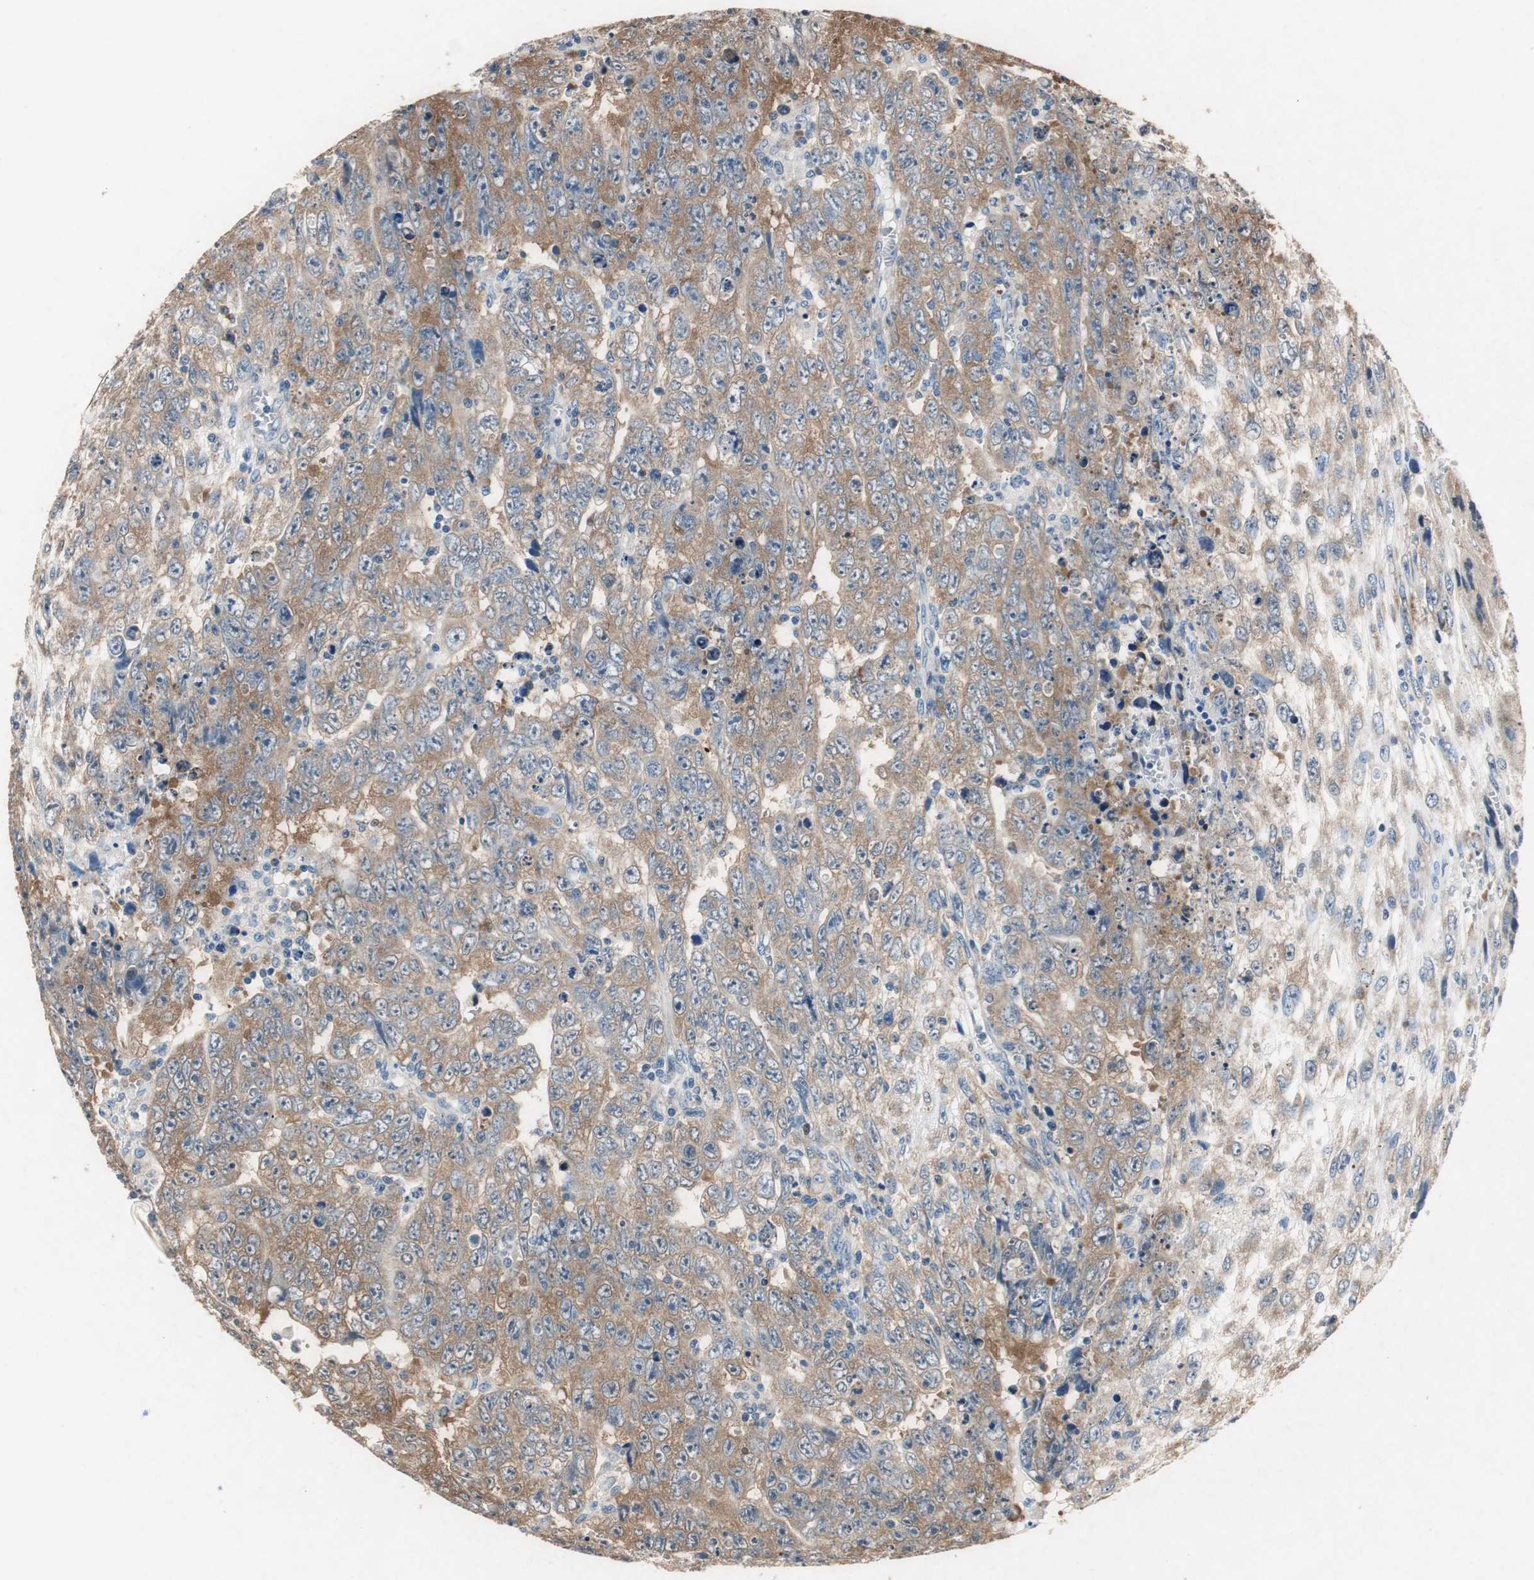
{"staining": {"intensity": "moderate", "quantity": ">75%", "location": "cytoplasmic/membranous"}, "tissue": "testis cancer", "cell_type": "Tumor cells", "image_type": "cancer", "snomed": [{"axis": "morphology", "description": "Carcinoma, Embryonal, NOS"}, {"axis": "topography", "description": "Testis"}], "caption": "Immunohistochemistry micrograph of testis embryonal carcinoma stained for a protein (brown), which shows medium levels of moderate cytoplasmic/membranous expression in approximately >75% of tumor cells.", "gene": "RPL35", "patient": {"sex": "male", "age": 28}}